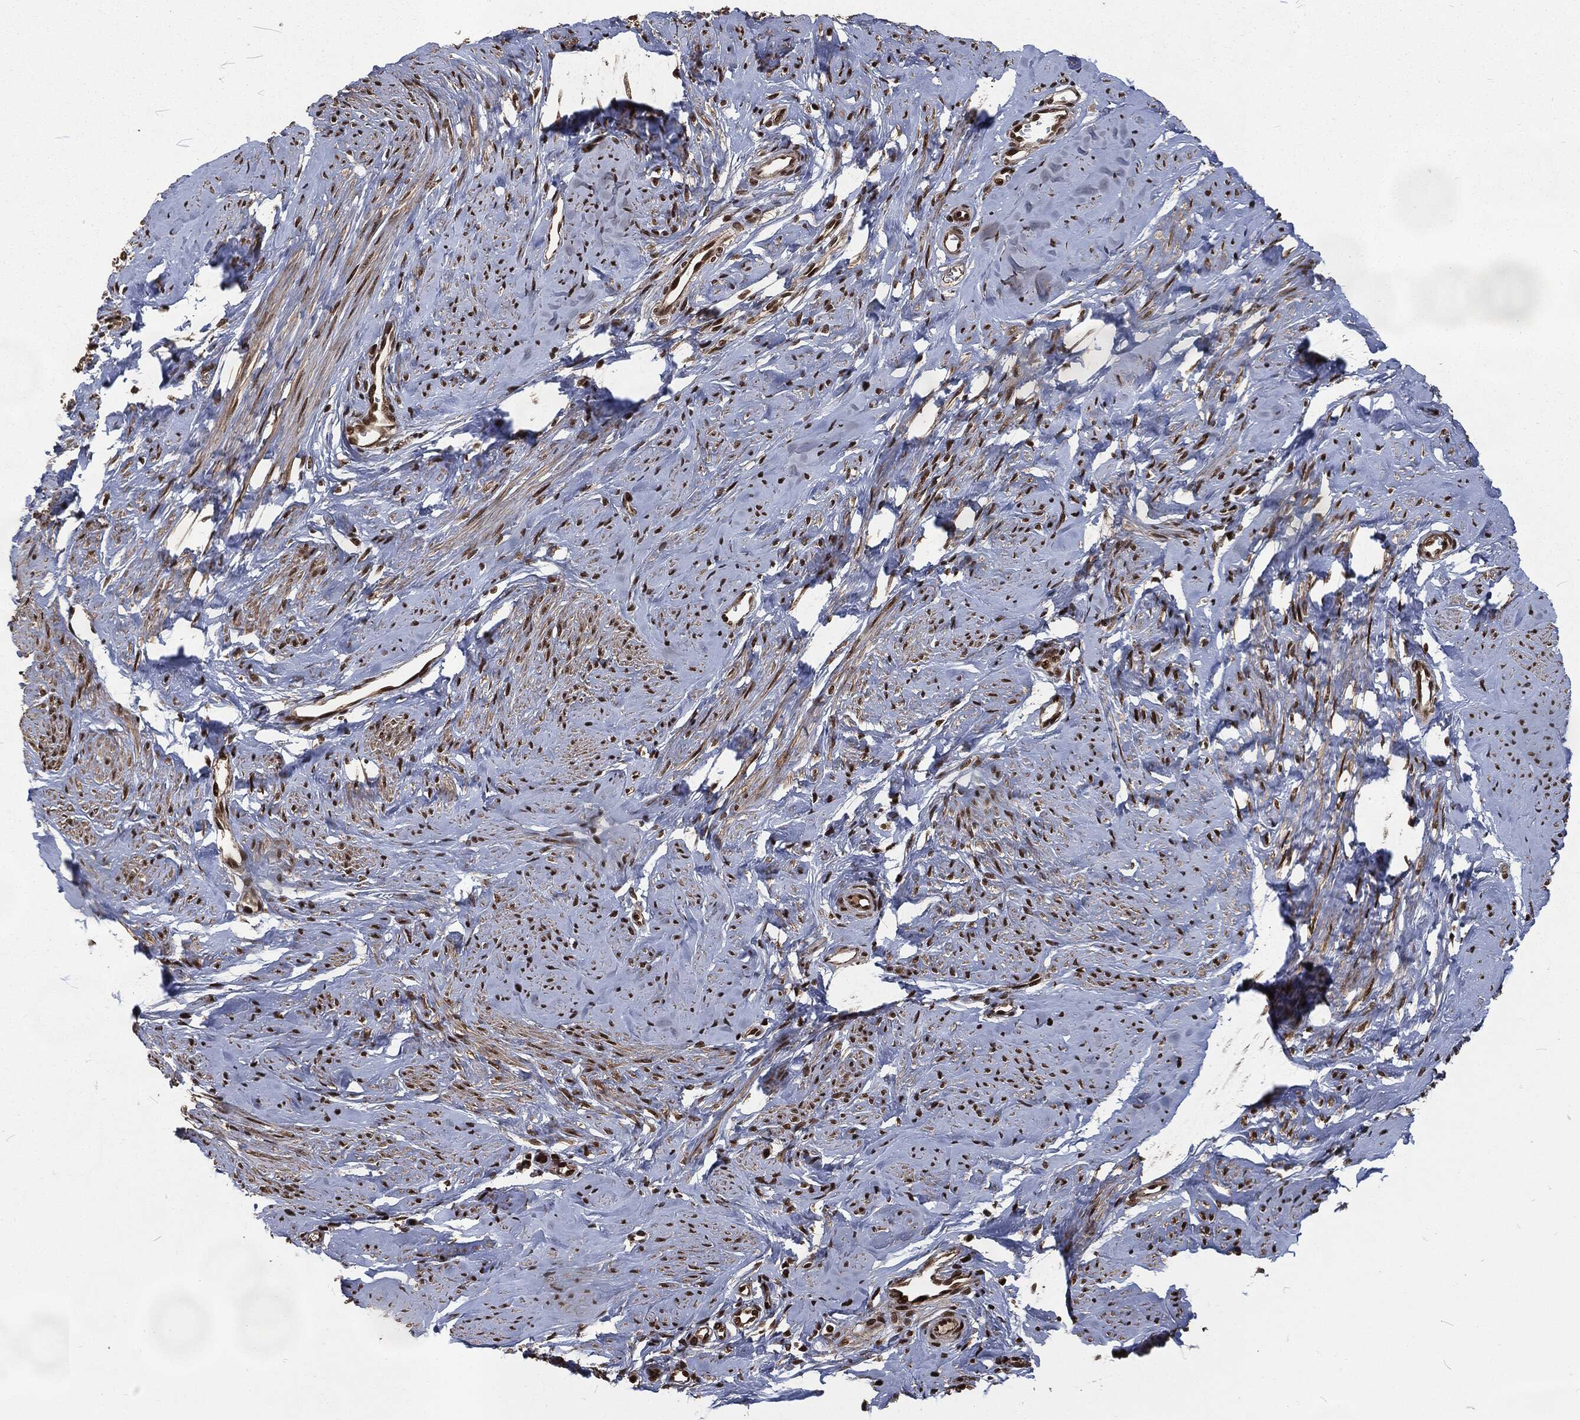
{"staining": {"intensity": "strong", "quantity": ">75%", "location": "nuclear"}, "tissue": "smooth muscle", "cell_type": "Smooth muscle cells", "image_type": "normal", "snomed": [{"axis": "morphology", "description": "Normal tissue, NOS"}, {"axis": "topography", "description": "Smooth muscle"}], "caption": "IHC (DAB (3,3'-diaminobenzidine)) staining of benign human smooth muscle displays strong nuclear protein staining in approximately >75% of smooth muscle cells. The staining was performed using DAB (3,3'-diaminobenzidine) to visualize the protein expression in brown, while the nuclei were stained in blue with hematoxylin (Magnification: 20x).", "gene": "NGRN", "patient": {"sex": "female", "age": 48}}